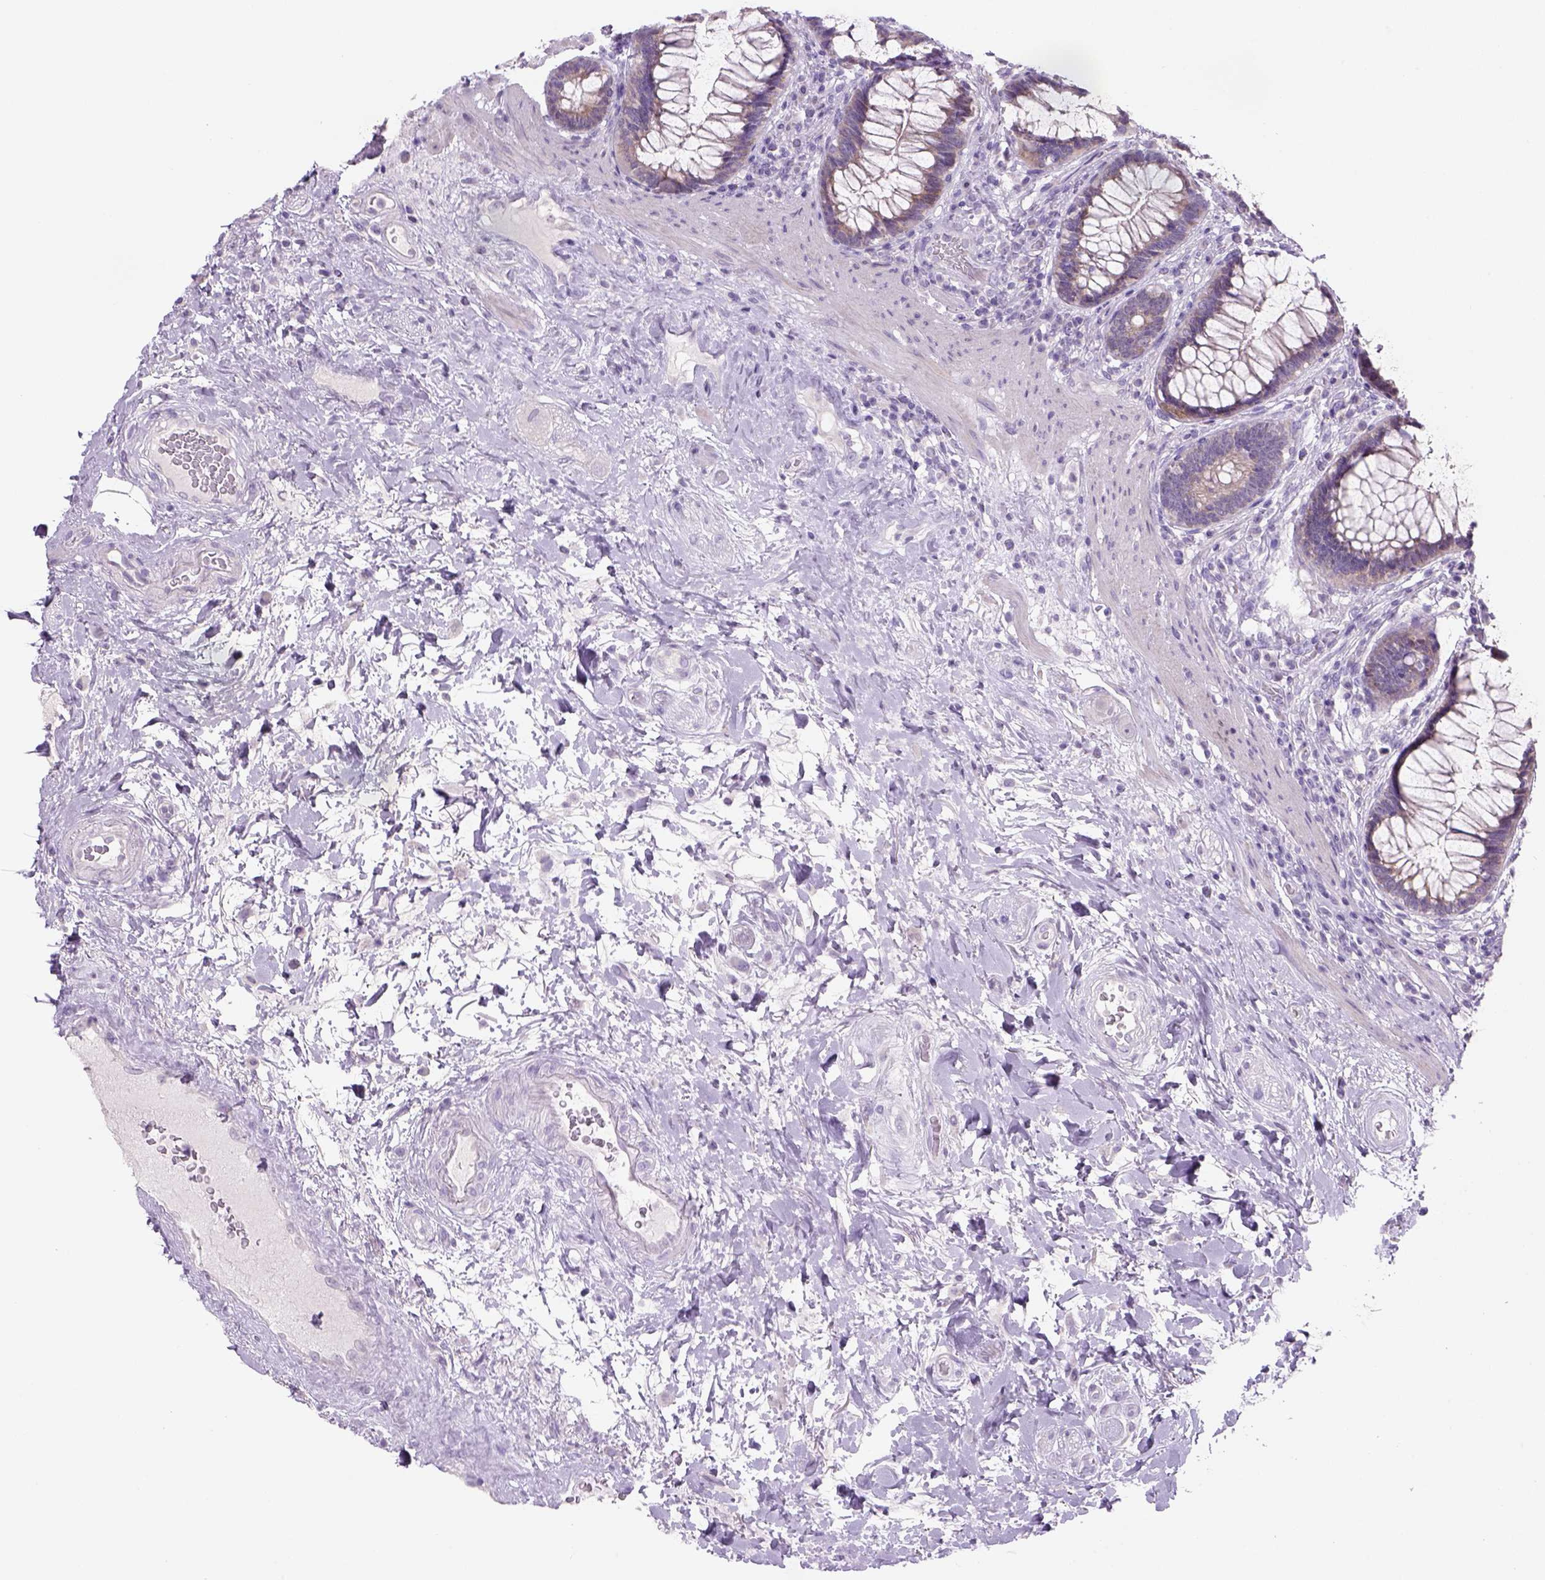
{"staining": {"intensity": "weak", "quantity": ">75%", "location": "cytoplasmic/membranous"}, "tissue": "rectum", "cell_type": "Glandular cells", "image_type": "normal", "snomed": [{"axis": "morphology", "description": "Normal tissue, NOS"}, {"axis": "topography", "description": "Rectum"}], "caption": "Immunohistochemistry (IHC) (DAB) staining of unremarkable rectum displays weak cytoplasmic/membranous protein staining in about >75% of glandular cells.", "gene": "ADGRV1", "patient": {"sex": "male", "age": 72}}